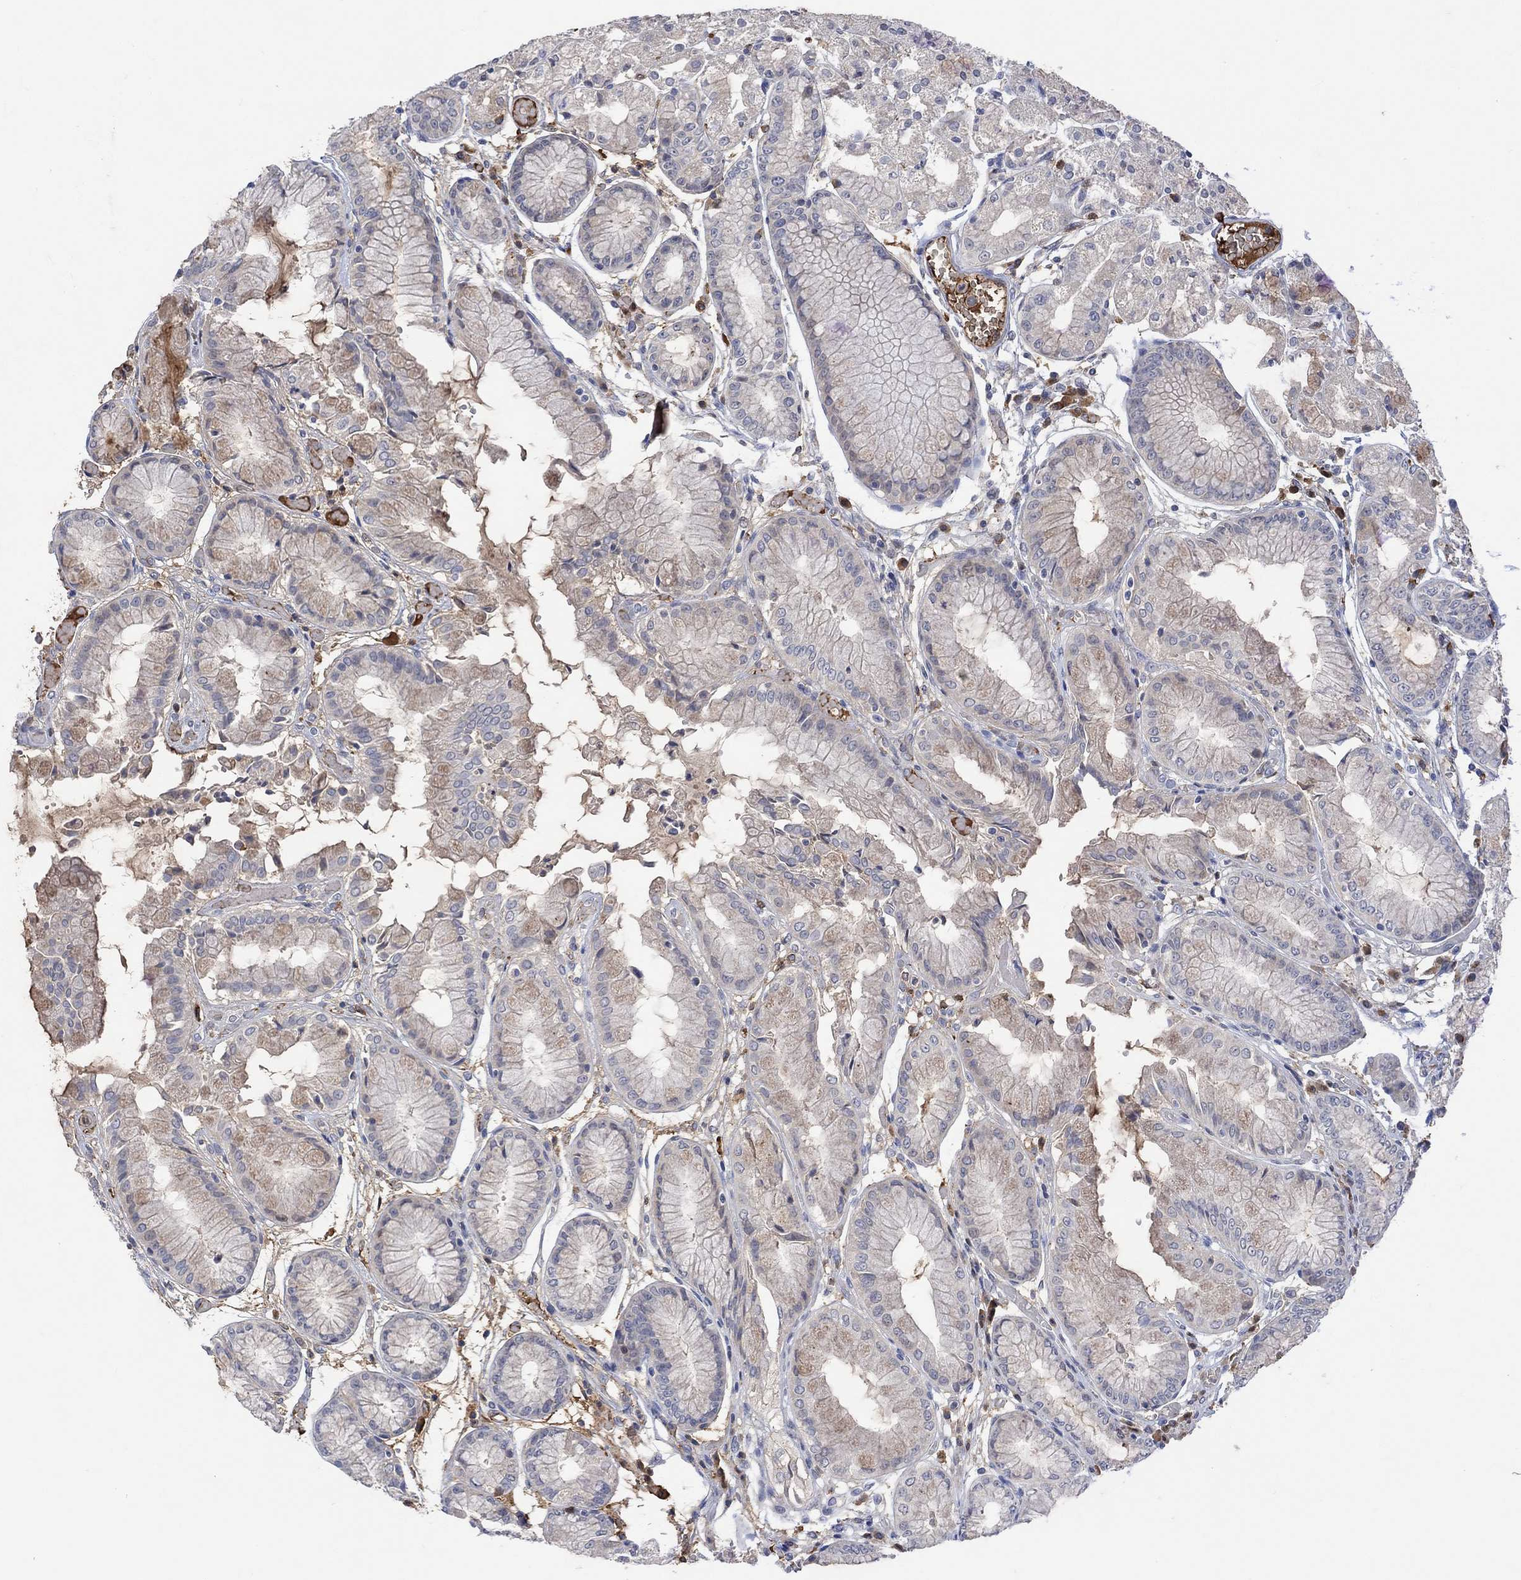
{"staining": {"intensity": "moderate", "quantity": "<25%", "location": "cytoplasmic/membranous"}, "tissue": "stomach", "cell_type": "Glandular cells", "image_type": "normal", "snomed": [{"axis": "morphology", "description": "Normal tissue, NOS"}, {"axis": "topography", "description": "Stomach, upper"}], "caption": "Immunohistochemistry staining of unremarkable stomach, which shows low levels of moderate cytoplasmic/membranous expression in about <25% of glandular cells indicating moderate cytoplasmic/membranous protein positivity. The staining was performed using DAB (brown) for protein detection and nuclei were counterstained in hematoxylin (blue).", "gene": "MSTN", "patient": {"sex": "male", "age": 72}}